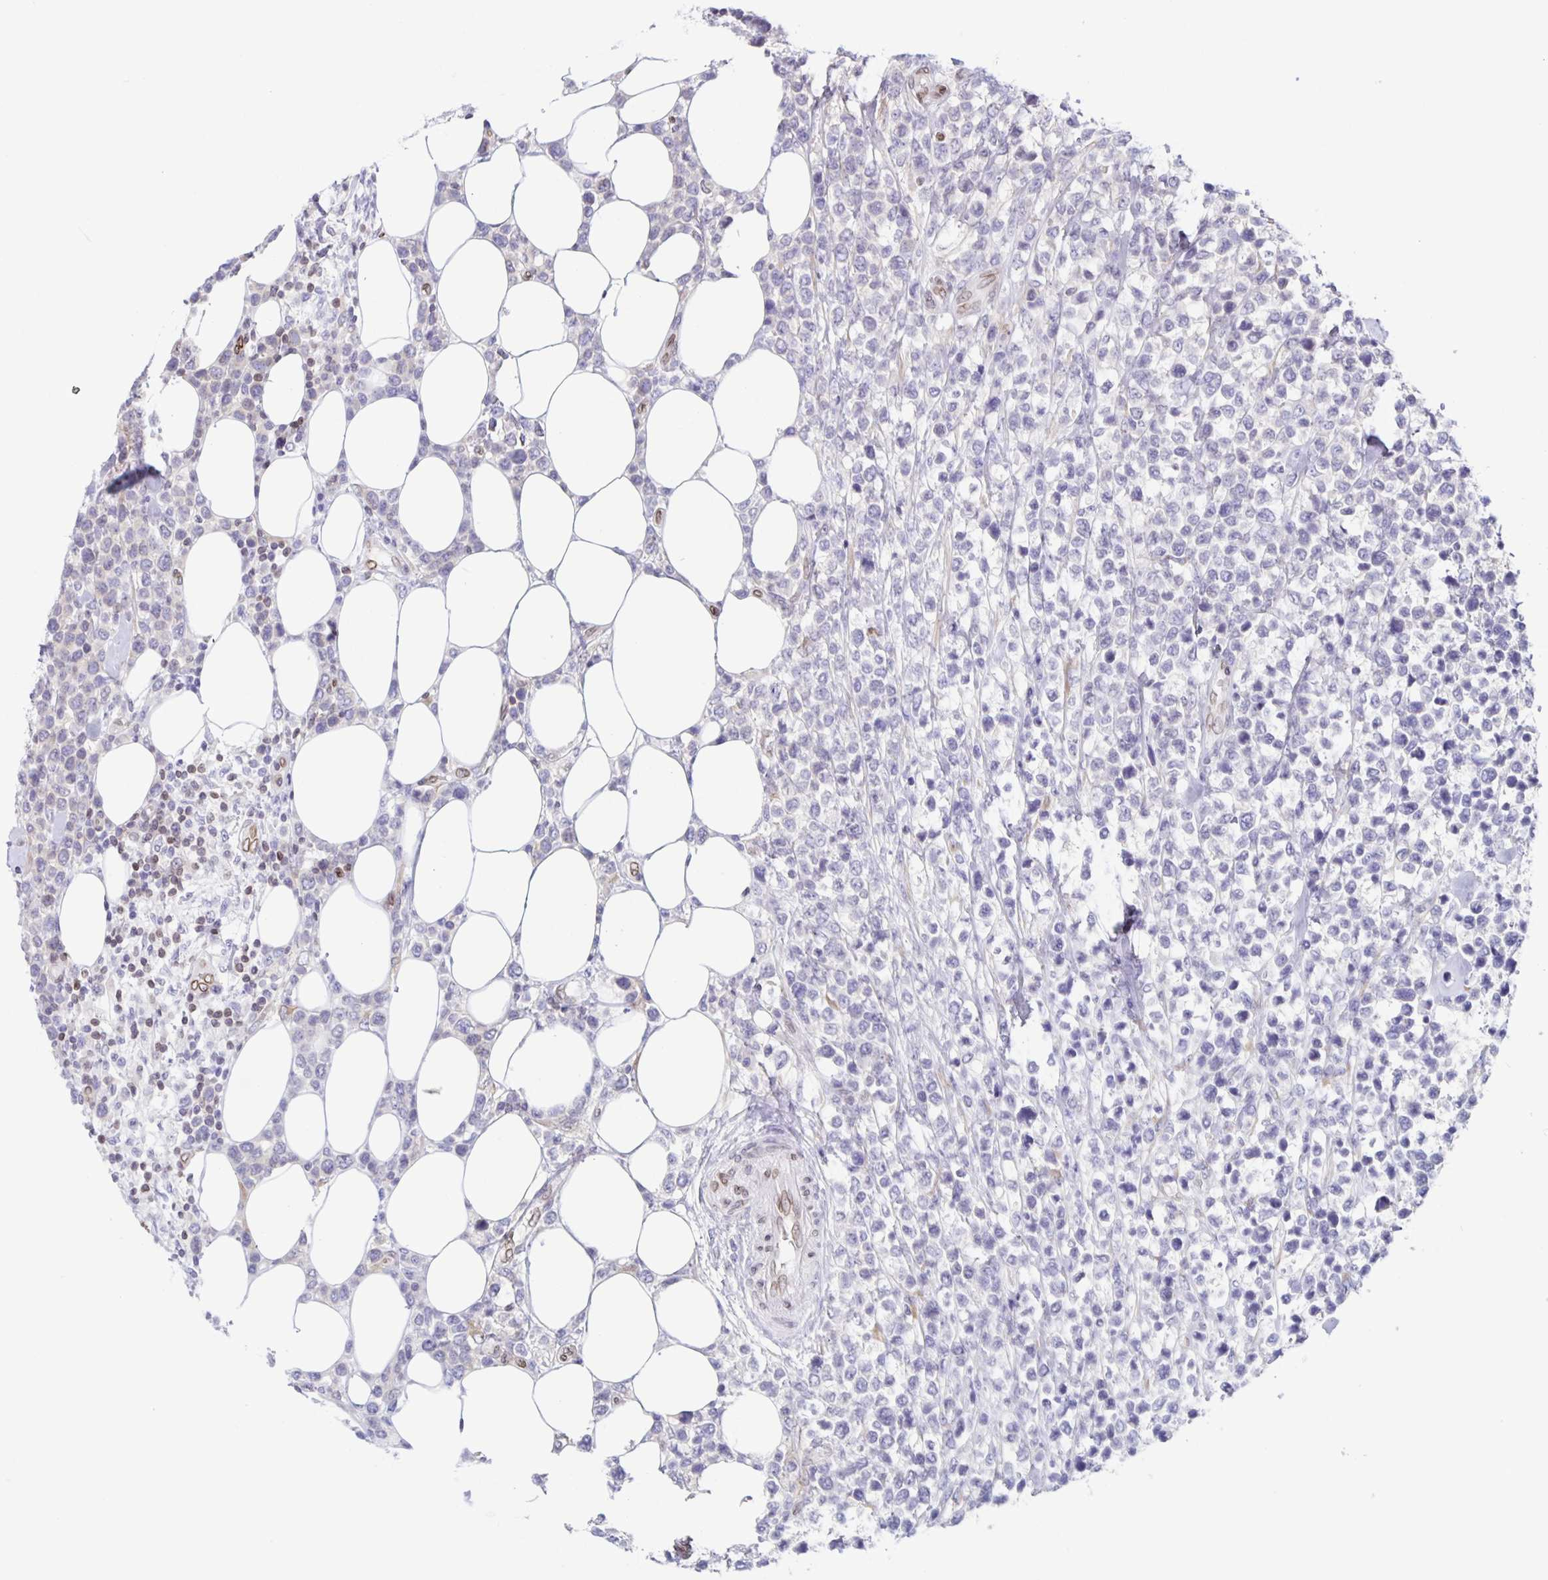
{"staining": {"intensity": "negative", "quantity": "none", "location": "none"}, "tissue": "lymphoma", "cell_type": "Tumor cells", "image_type": "cancer", "snomed": [{"axis": "morphology", "description": "Malignant lymphoma, non-Hodgkin's type, High grade"}, {"axis": "topography", "description": "Soft tissue"}], "caption": "Human lymphoma stained for a protein using IHC exhibits no positivity in tumor cells.", "gene": "SYNE2", "patient": {"sex": "female", "age": 56}}